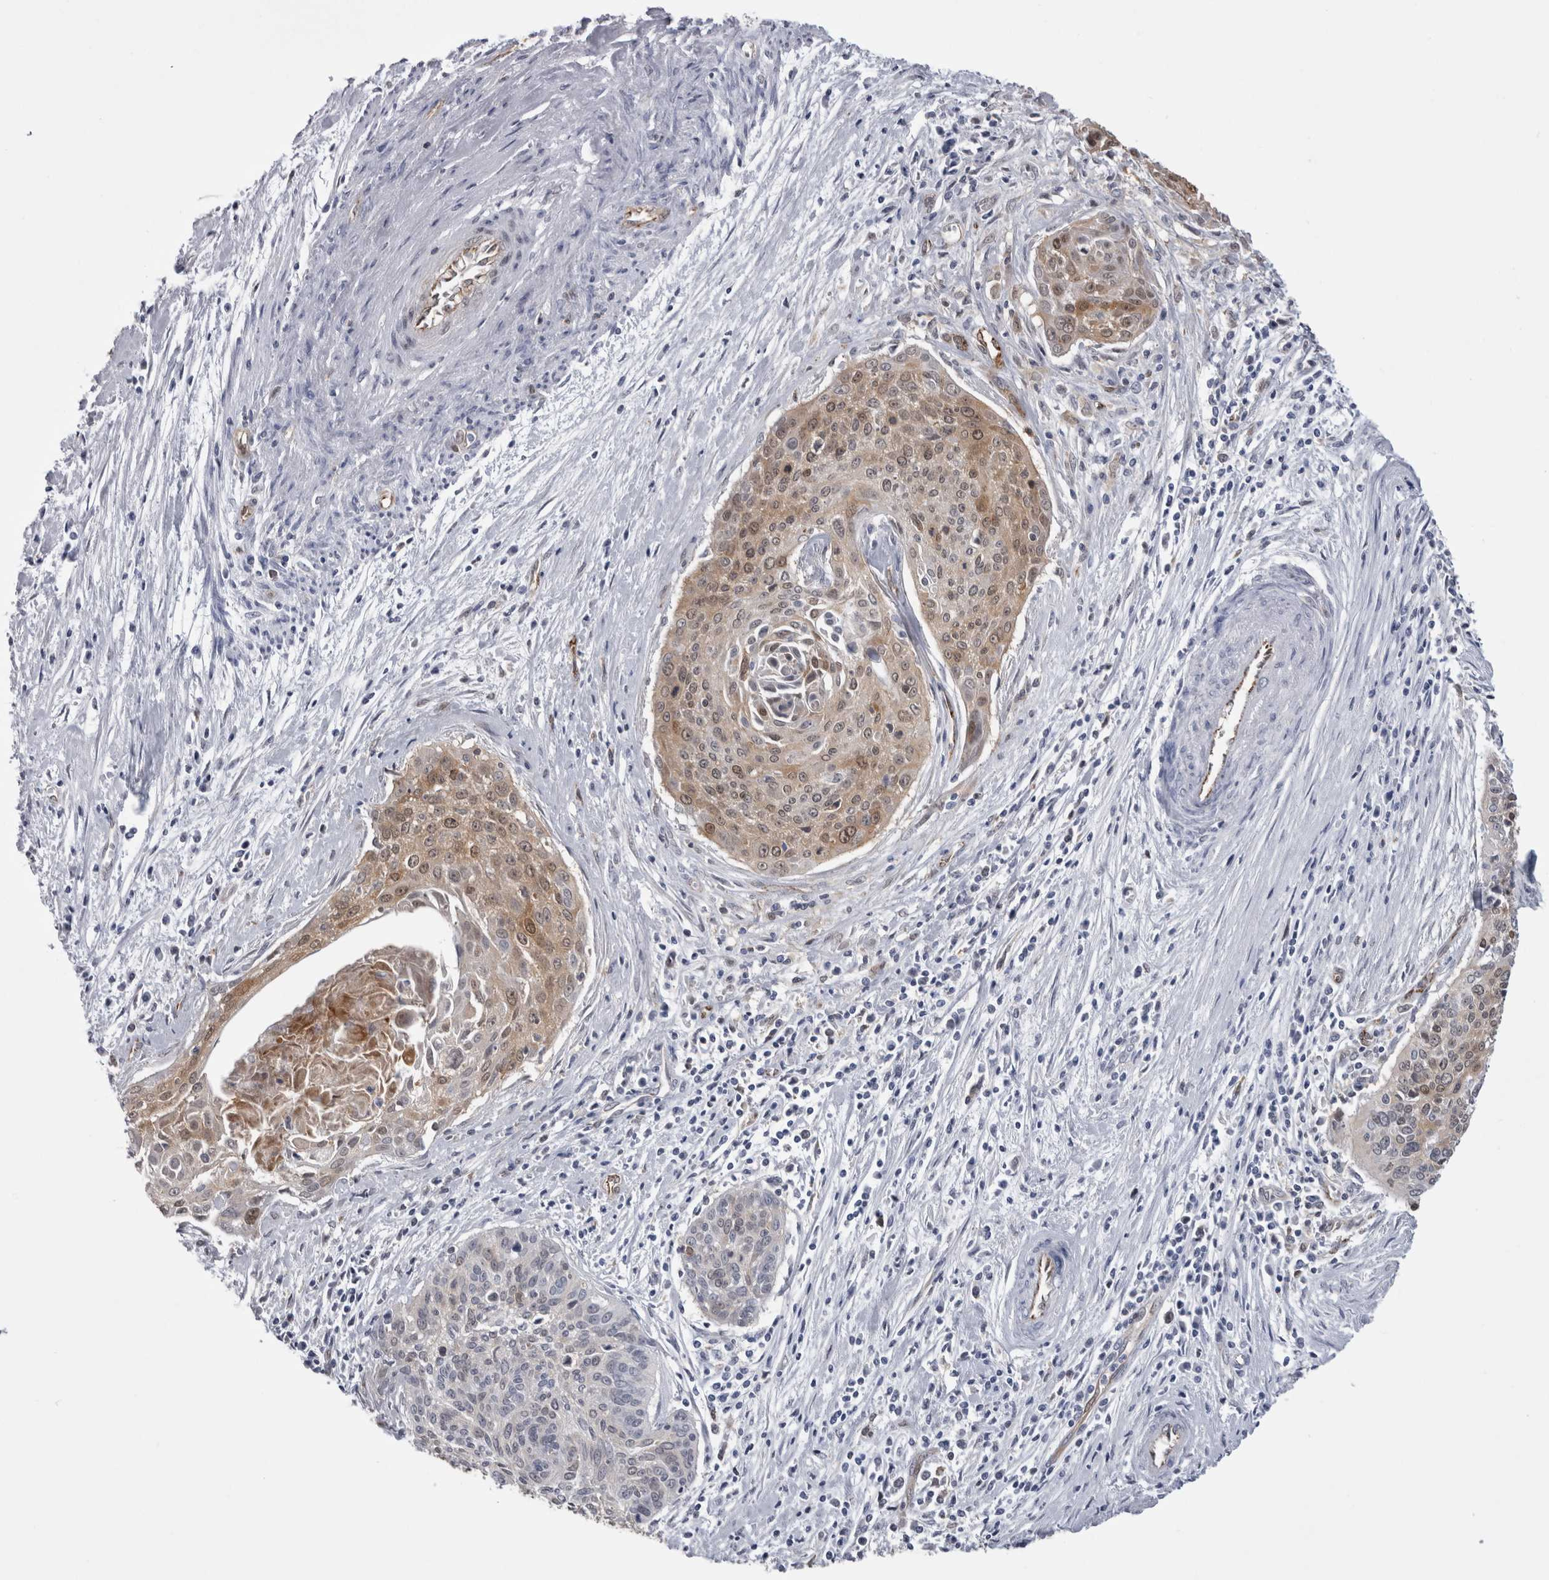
{"staining": {"intensity": "weak", "quantity": ">75%", "location": "cytoplasmic/membranous,nuclear"}, "tissue": "cervical cancer", "cell_type": "Tumor cells", "image_type": "cancer", "snomed": [{"axis": "morphology", "description": "Squamous cell carcinoma, NOS"}, {"axis": "topography", "description": "Cervix"}], "caption": "Immunohistochemistry (IHC) staining of cervical cancer (squamous cell carcinoma), which shows low levels of weak cytoplasmic/membranous and nuclear staining in about >75% of tumor cells indicating weak cytoplasmic/membranous and nuclear protein positivity. The staining was performed using DAB (3,3'-diaminobenzidine) (brown) for protein detection and nuclei were counterstained in hematoxylin (blue).", "gene": "ACOT7", "patient": {"sex": "female", "age": 55}}